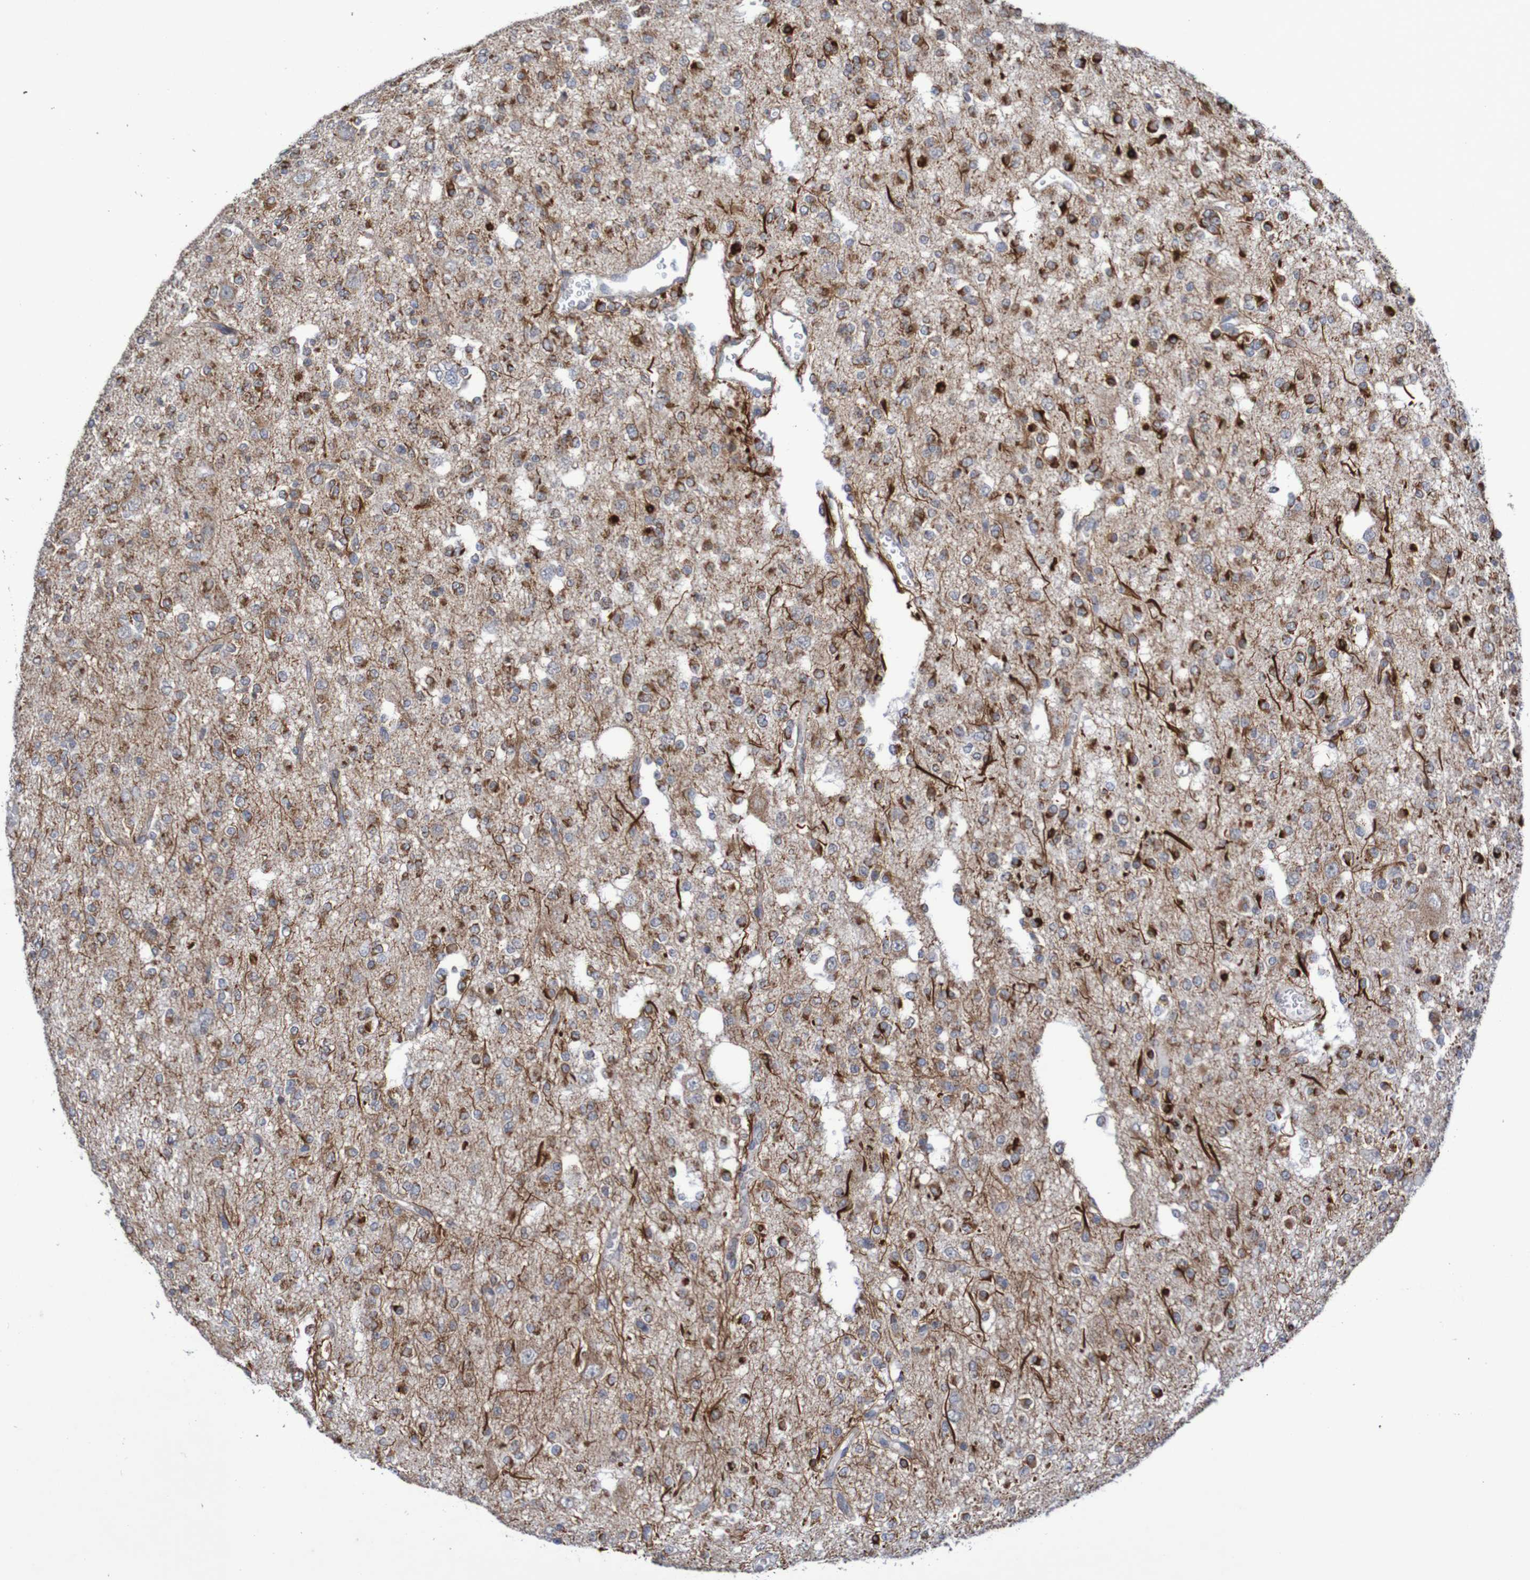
{"staining": {"intensity": "strong", "quantity": "25%-75%", "location": "cytoplasmic/membranous"}, "tissue": "glioma", "cell_type": "Tumor cells", "image_type": "cancer", "snomed": [{"axis": "morphology", "description": "Glioma, malignant, Low grade"}, {"axis": "topography", "description": "Brain"}], "caption": "A high-resolution image shows immunohistochemistry staining of malignant glioma (low-grade), which demonstrates strong cytoplasmic/membranous positivity in about 25%-75% of tumor cells.", "gene": "DVL1", "patient": {"sex": "male", "age": 38}}